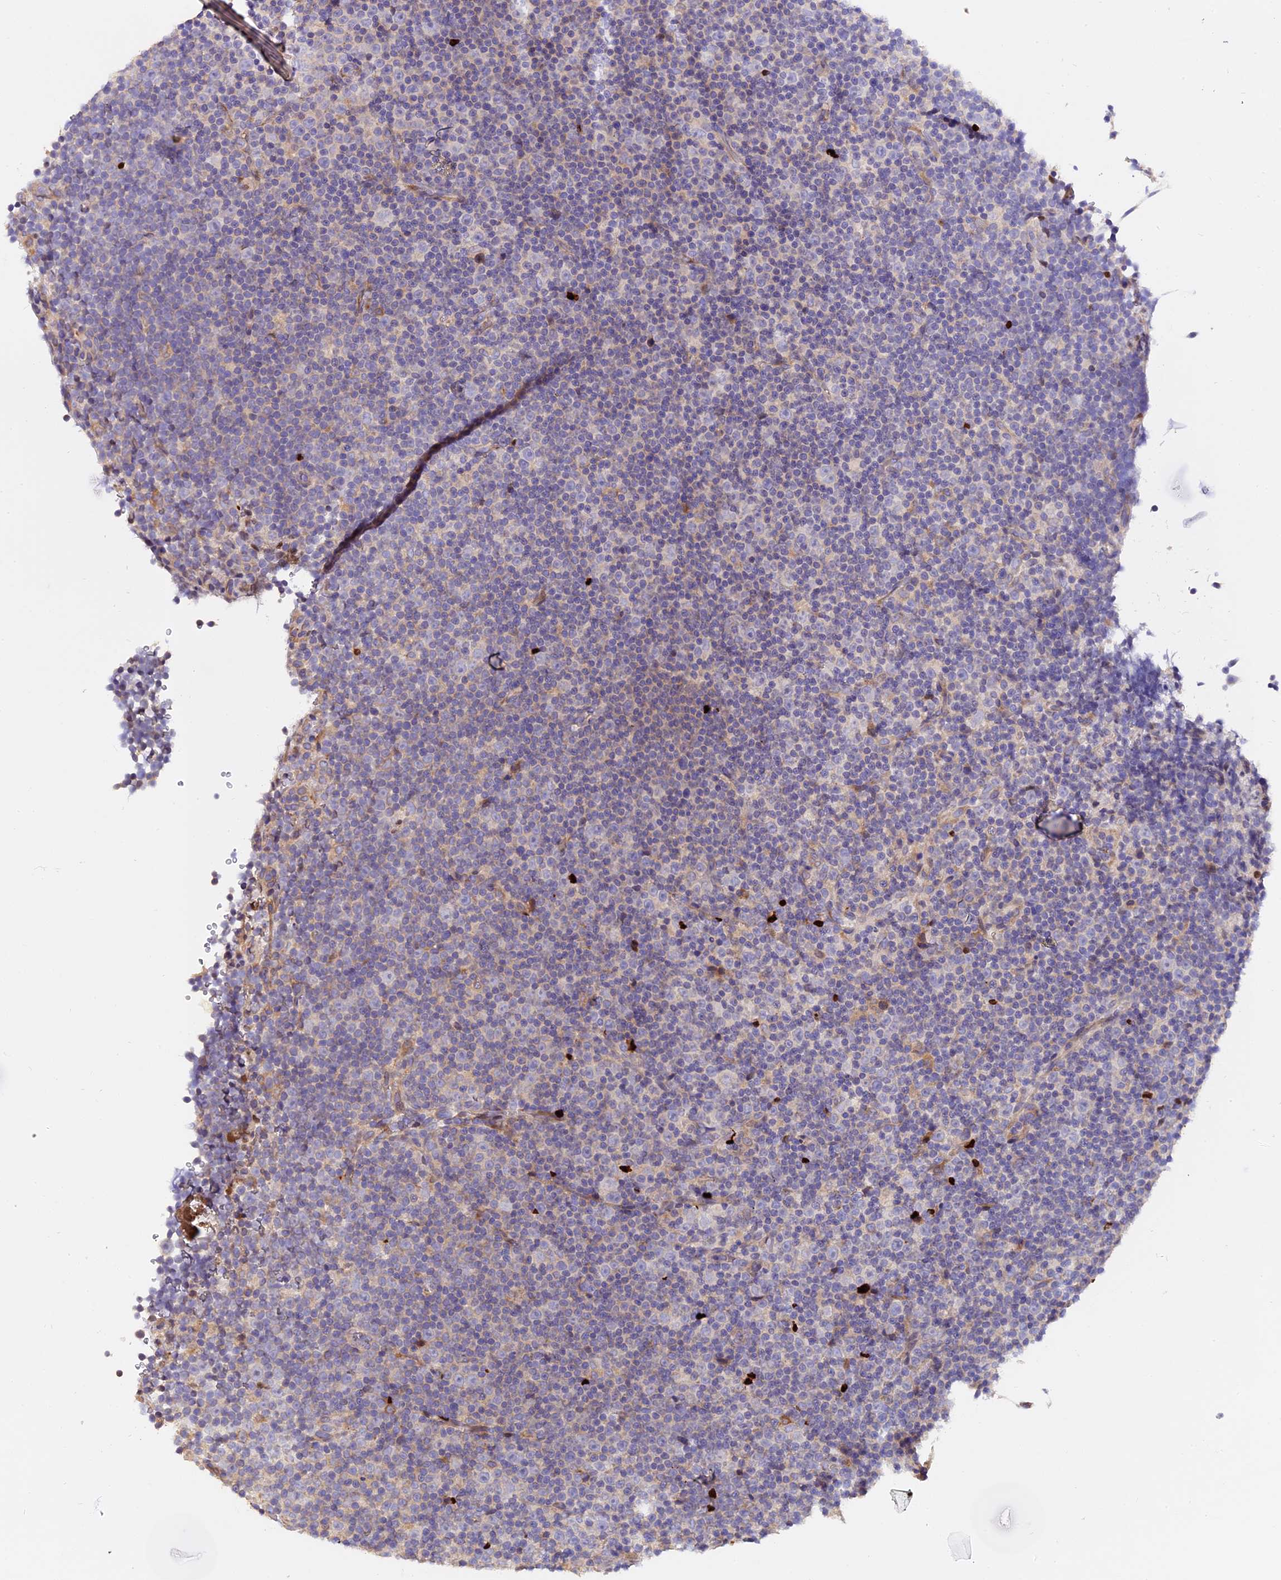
{"staining": {"intensity": "negative", "quantity": "none", "location": "none"}, "tissue": "lymphoma", "cell_type": "Tumor cells", "image_type": "cancer", "snomed": [{"axis": "morphology", "description": "Malignant lymphoma, non-Hodgkin's type, Low grade"}, {"axis": "topography", "description": "Lymph node"}], "caption": "High magnification brightfield microscopy of lymphoma stained with DAB (3,3'-diaminobenzidine) (brown) and counterstained with hematoxylin (blue): tumor cells show no significant expression.", "gene": "MAP3K7CL", "patient": {"sex": "female", "age": 67}}